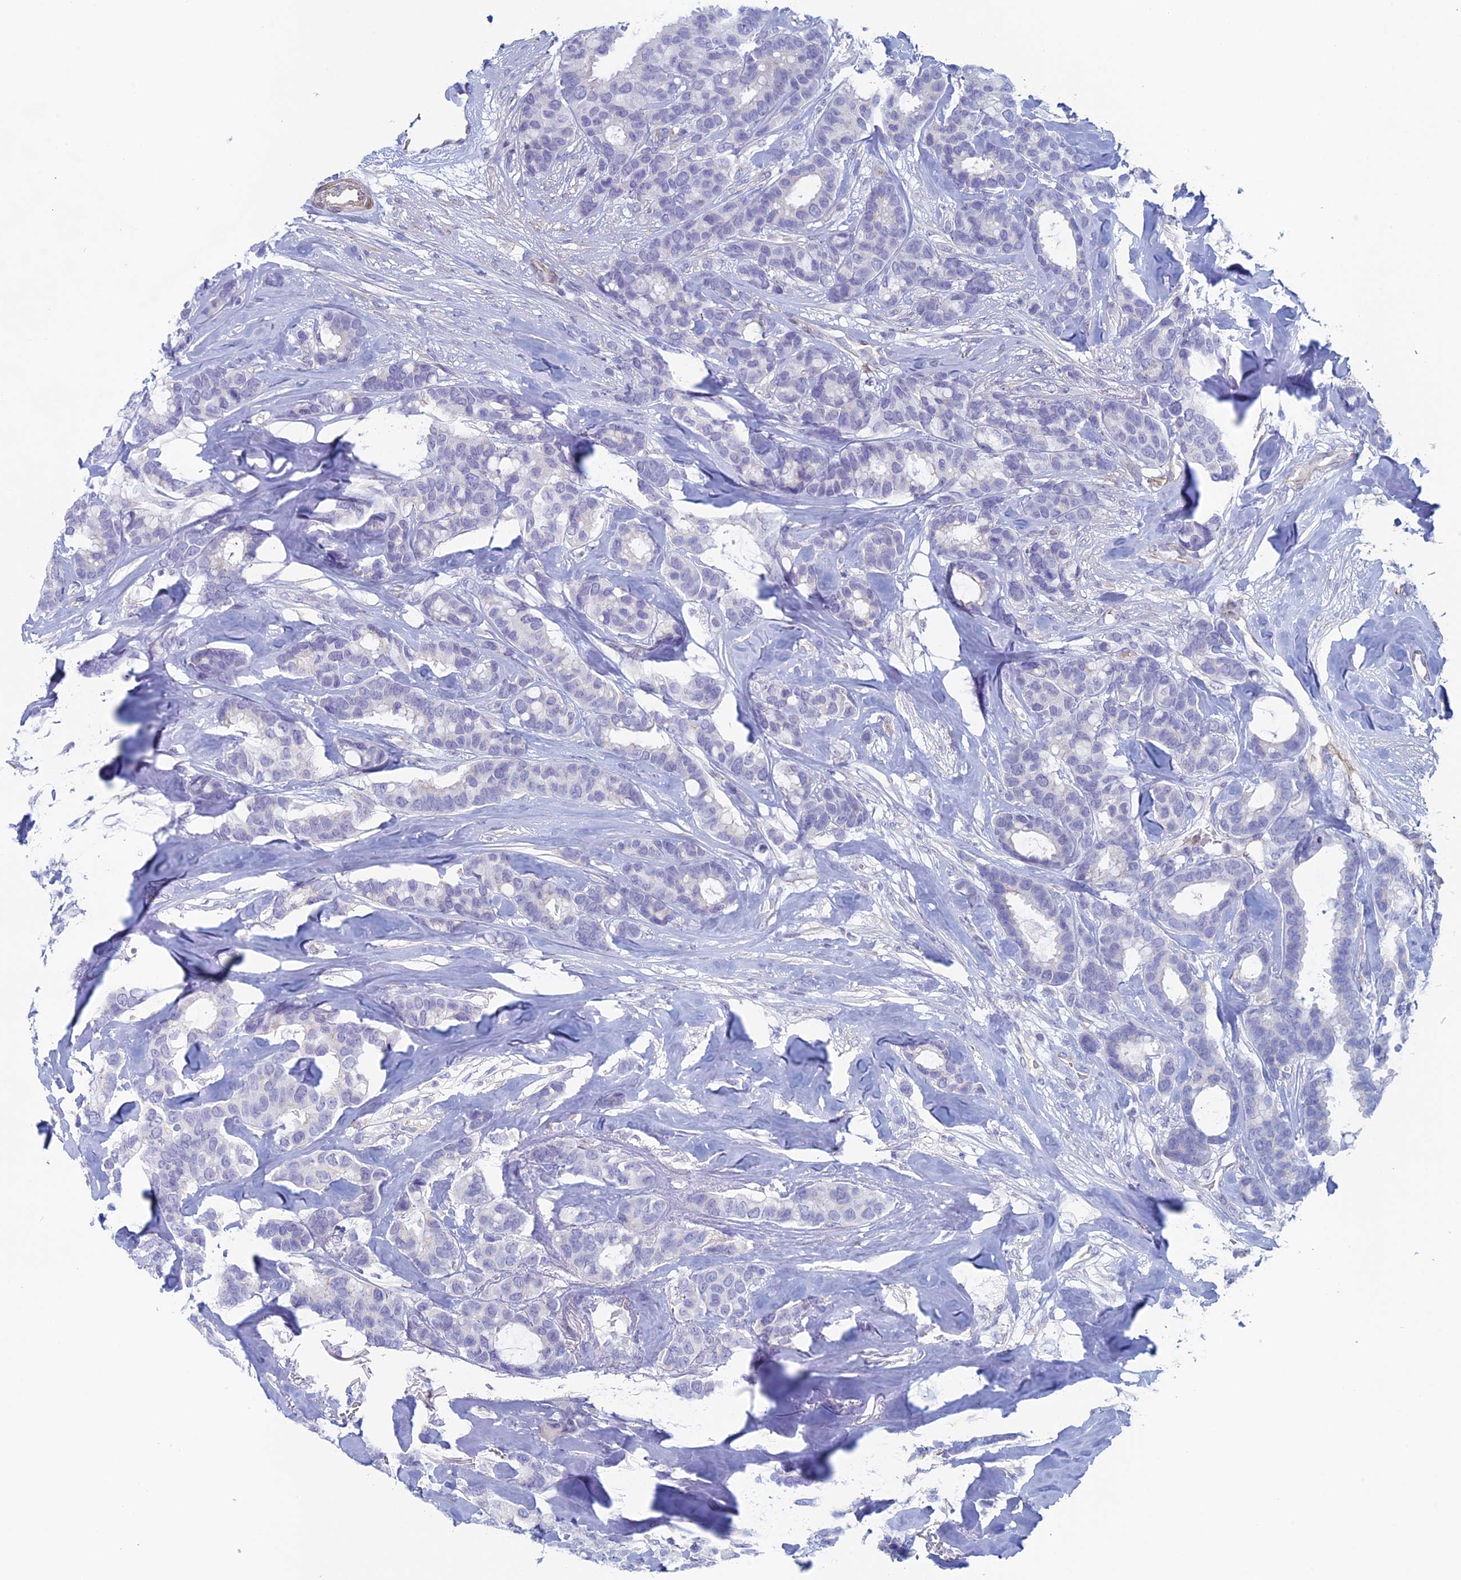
{"staining": {"intensity": "negative", "quantity": "none", "location": "none"}, "tissue": "breast cancer", "cell_type": "Tumor cells", "image_type": "cancer", "snomed": [{"axis": "morphology", "description": "Duct carcinoma"}, {"axis": "topography", "description": "Breast"}], "caption": "Protein analysis of breast cancer displays no significant positivity in tumor cells. (Brightfield microscopy of DAB immunohistochemistry (IHC) at high magnification).", "gene": "MAGEB6", "patient": {"sex": "female", "age": 87}}